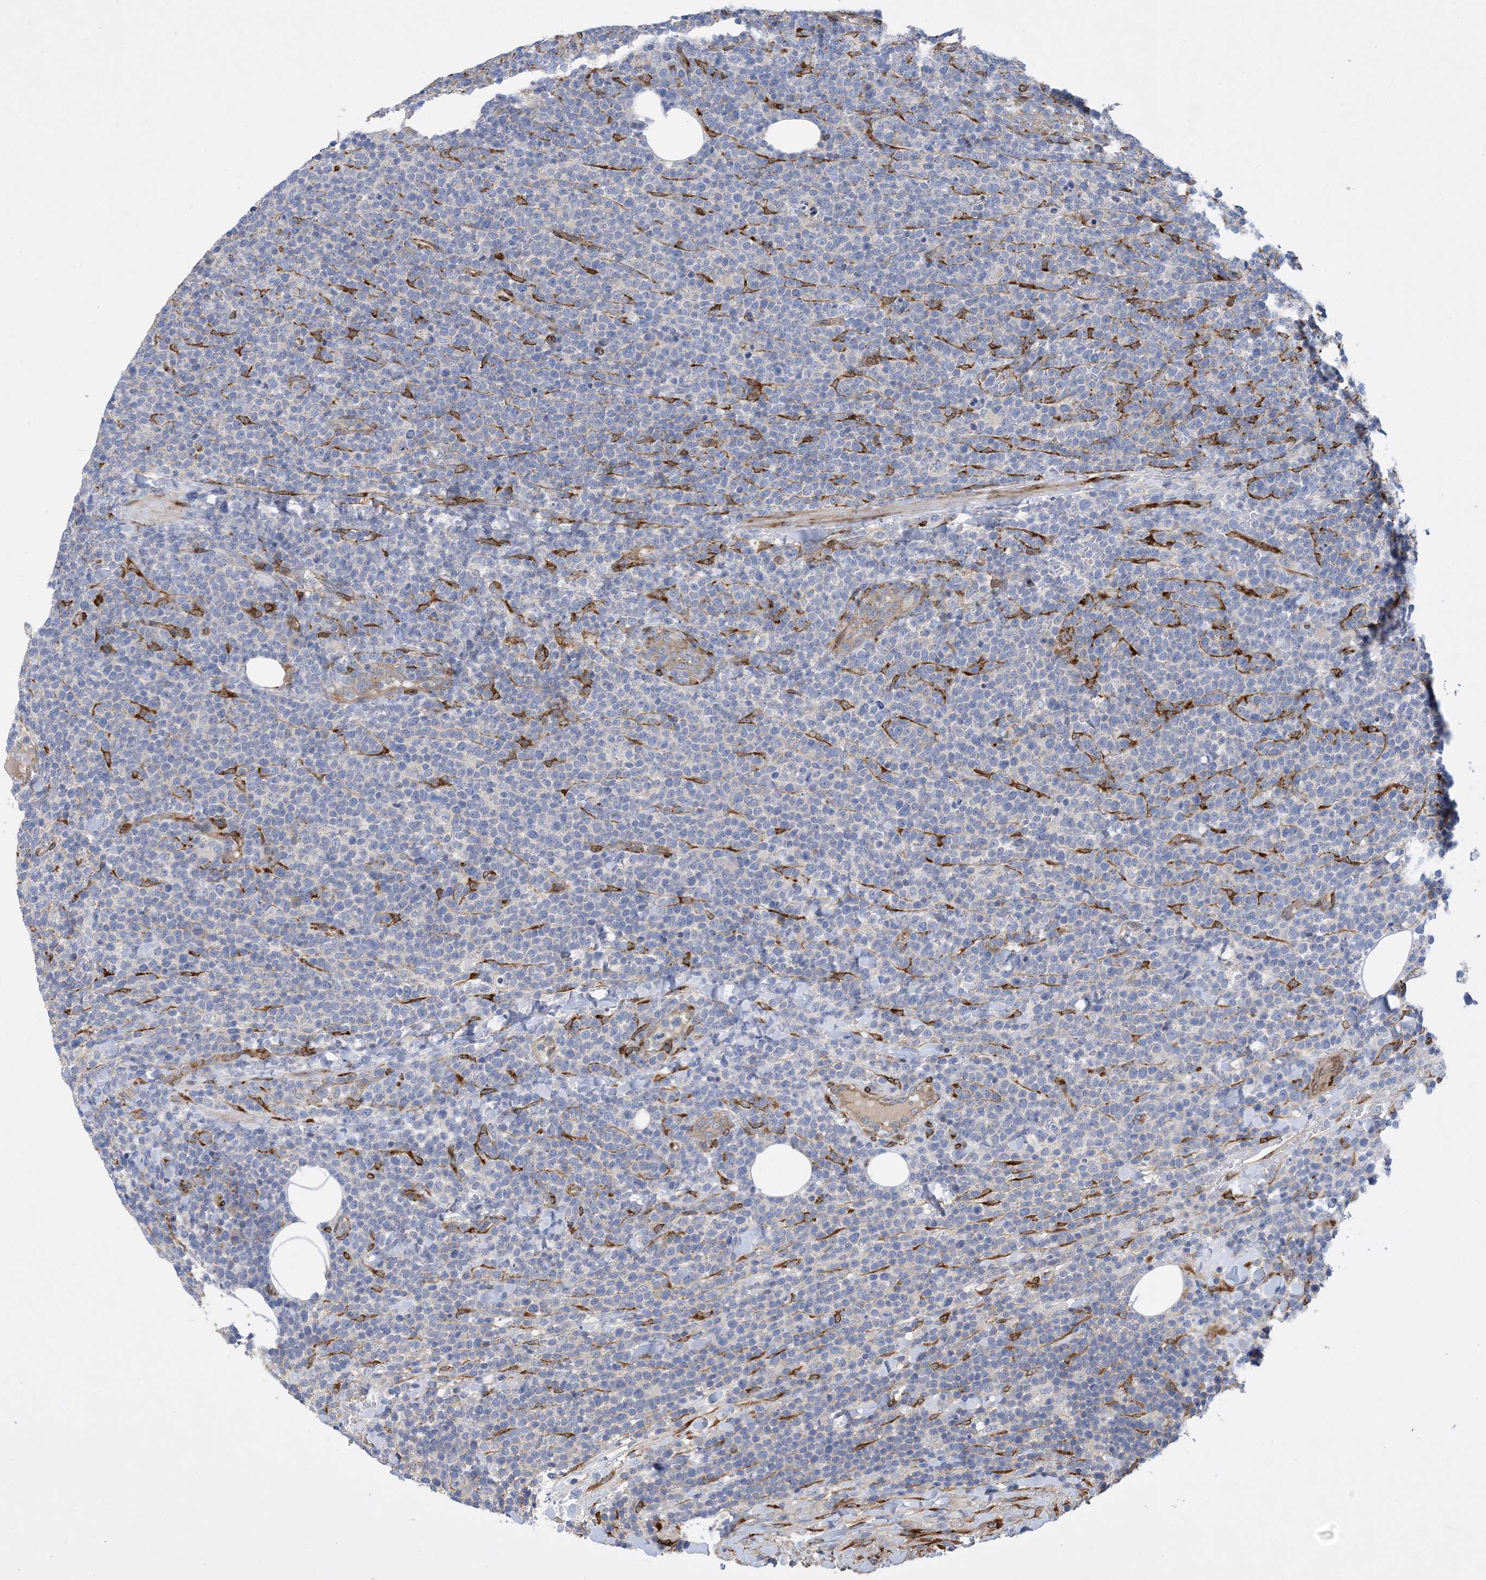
{"staining": {"intensity": "negative", "quantity": "none", "location": "none"}, "tissue": "lymphoma", "cell_type": "Tumor cells", "image_type": "cancer", "snomed": [{"axis": "morphology", "description": "Malignant lymphoma, non-Hodgkin's type, High grade"}, {"axis": "topography", "description": "Lymph node"}], "caption": "DAB (3,3'-diaminobenzidine) immunohistochemical staining of lymphoma demonstrates no significant expression in tumor cells.", "gene": "RBMS3", "patient": {"sex": "male", "age": 61}}